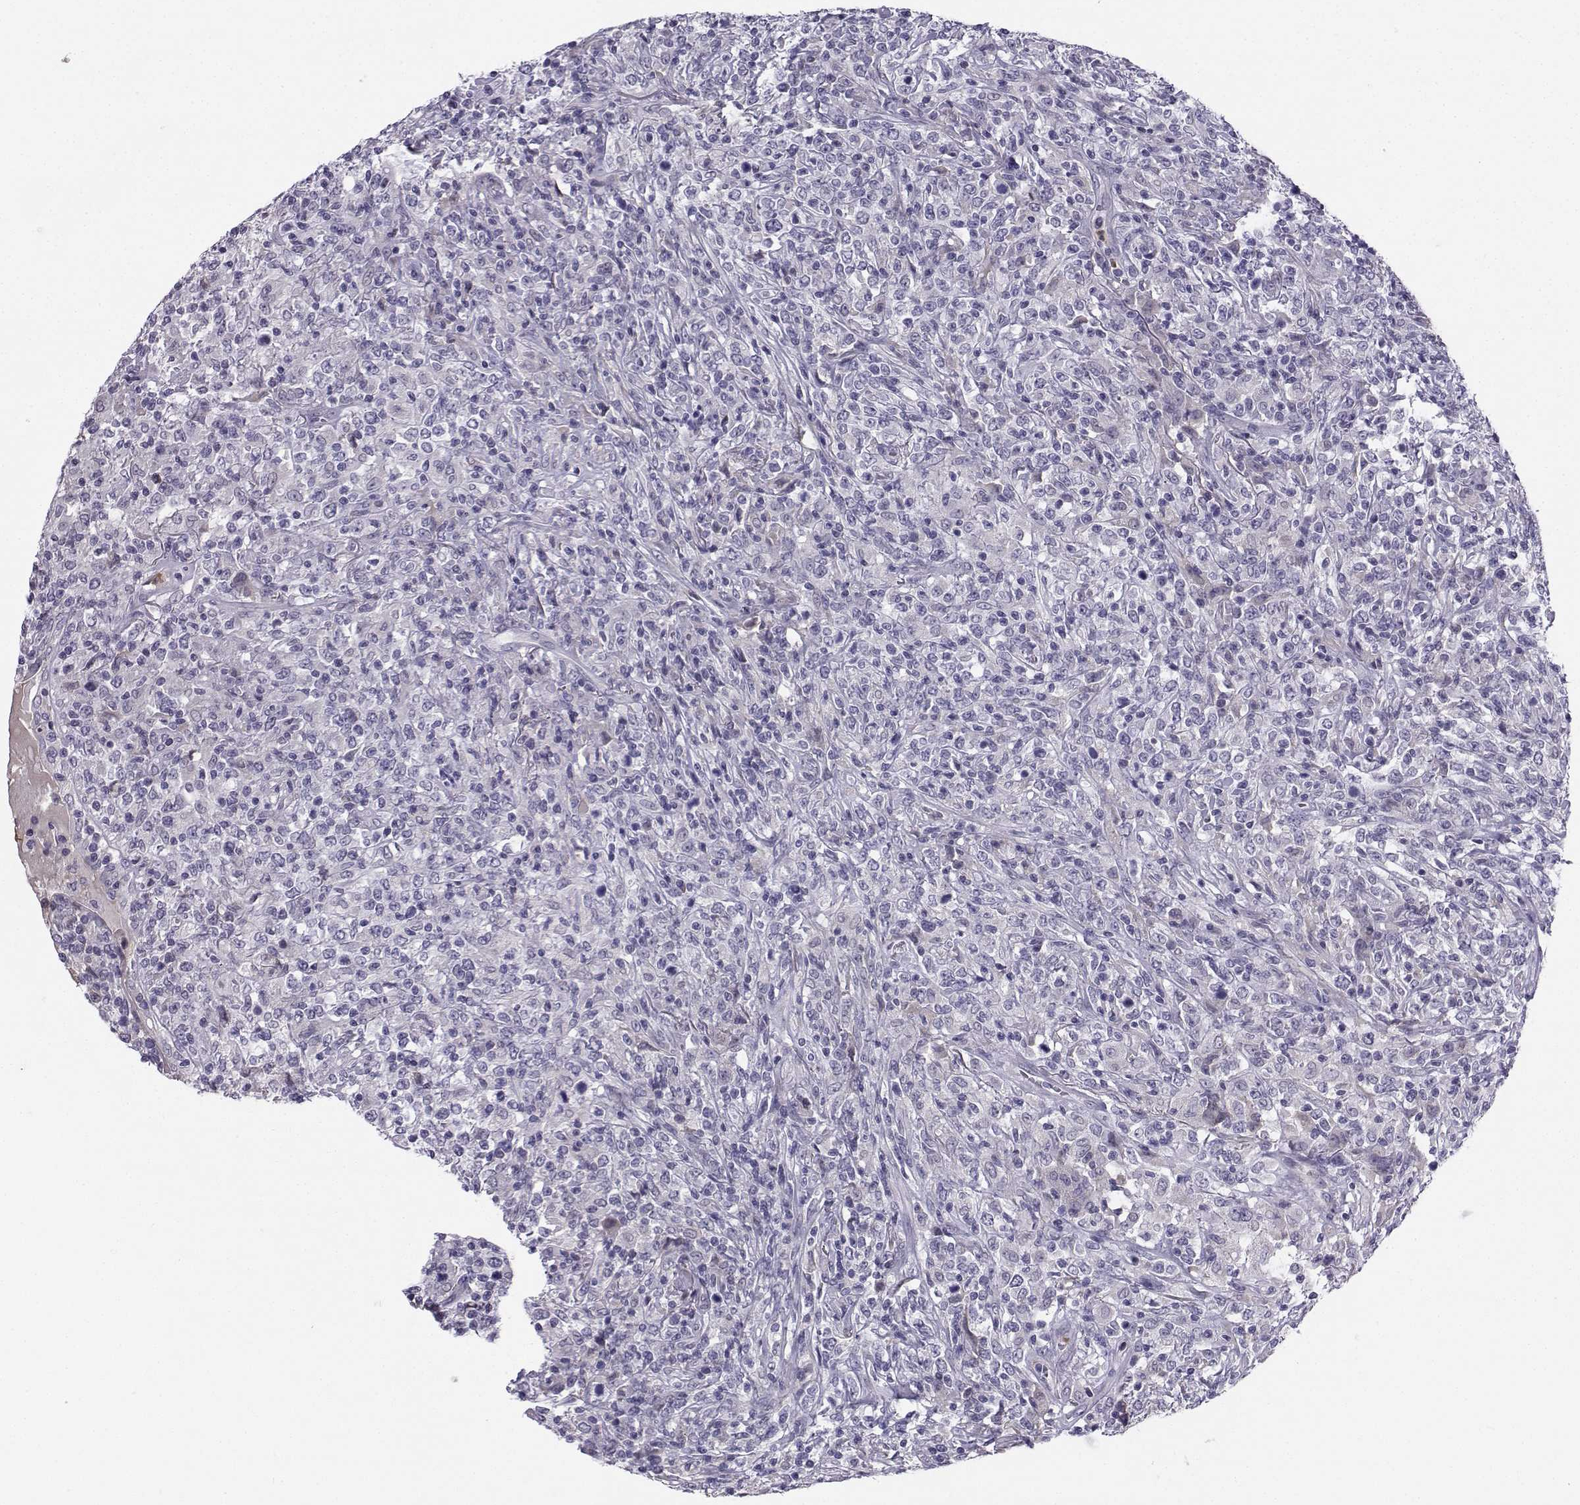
{"staining": {"intensity": "negative", "quantity": "none", "location": "none"}, "tissue": "lymphoma", "cell_type": "Tumor cells", "image_type": "cancer", "snomed": [{"axis": "morphology", "description": "Malignant lymphoma, non-Hodgkin's type, High grade"}, {"axis": "topography", "description": "Lung"}], "caption": "A high-resolution histopathology image shows immunohistochemistry (IHC) staining of high-grade malignant lymphoma, non-Hodgkin's type, which demonstrates no significant staining in tumor cells. The staining was performed using DAB to visualize the protein expression in brown, while the nuclei were stained in blue with hematoxylin (Magnification: 20x).", "gene": "CALY", "patient": {"sex": "male", "age": 79}}